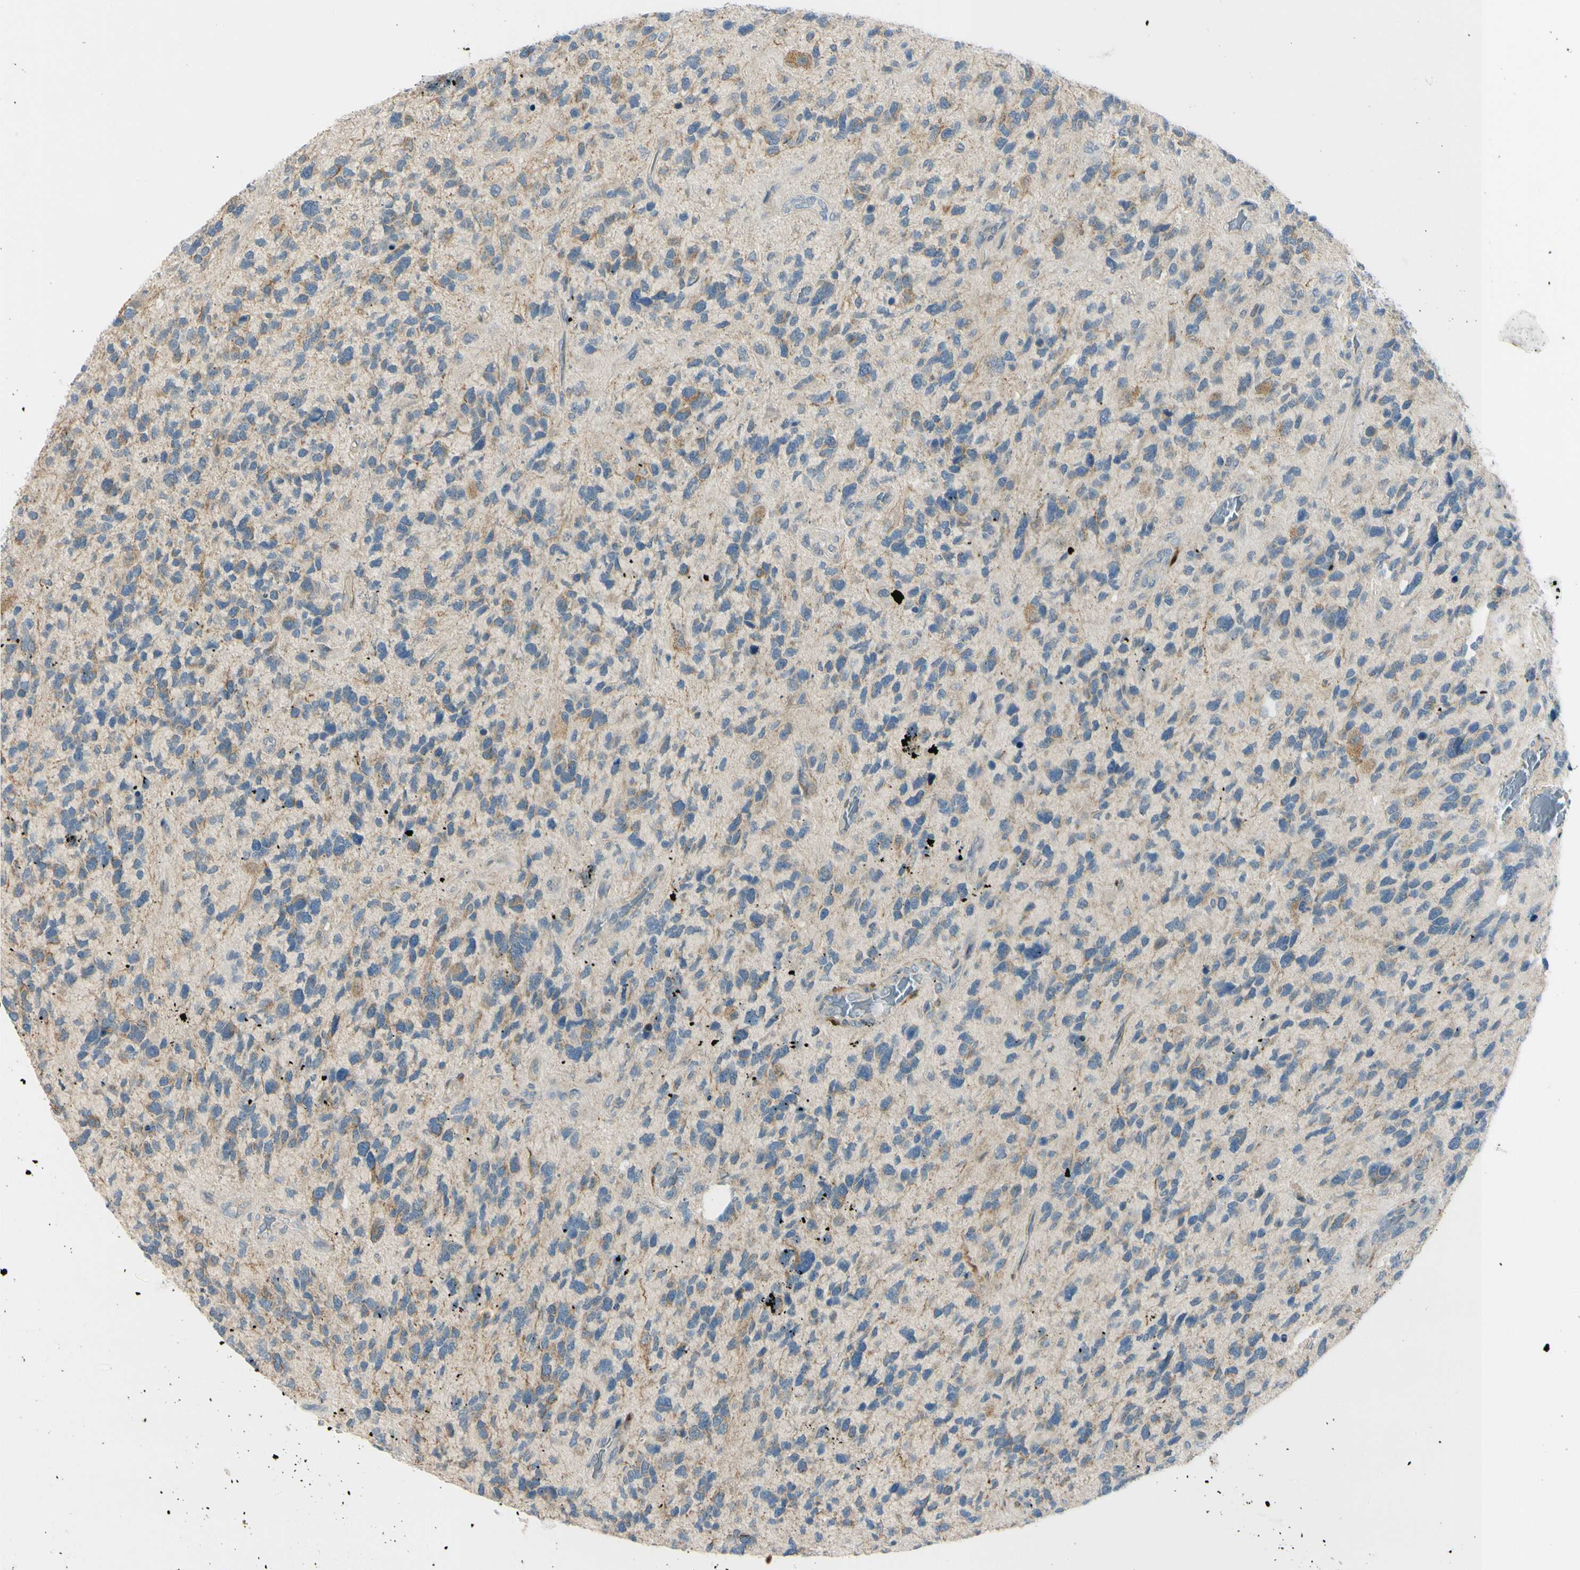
{"staining": {"intensity": "negative", "quantity": "none", "location": "none"}, "tissue": "glioma", "cell_type": "Tumor cells", "image_type": "cancer", "snomed": [{"axis": "morphology", "description": "Glioma, malignant, High grade"}, {"axis": "topography", "description": "Brain"}], "caption": "Tumor cells are negative for protein expression in human high-grade glioma (malignant).", "gene": "FHL2", "patient": {"sex": "female", "age": 58}}